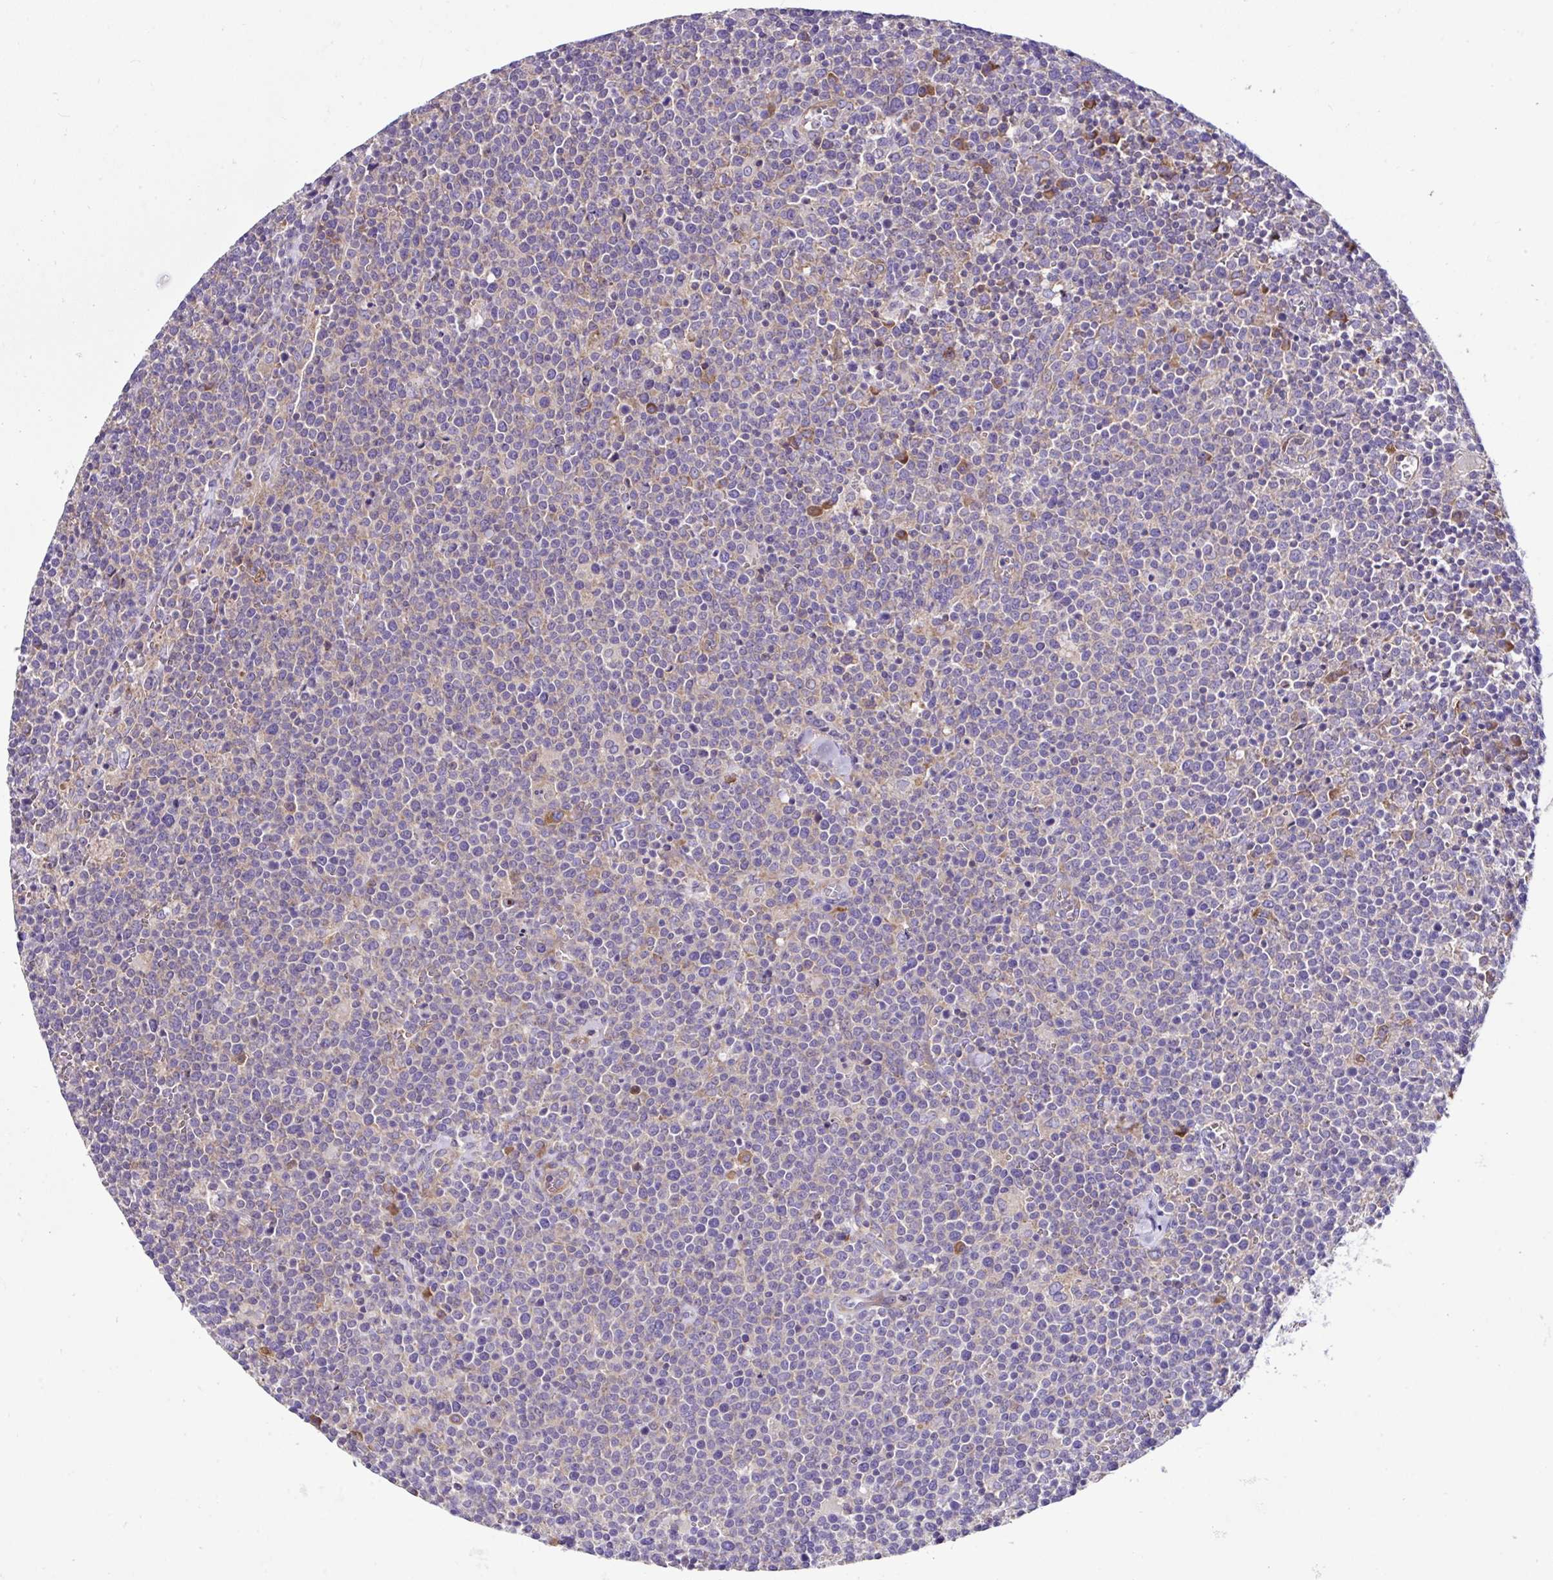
{"staining": {"intensity": "moderate", "quantity": "<25%", "location": "cytoplasmic/membranous"}, "tissue": "lymphoma", "cell_type": "Tumor cells", "image_type": "cancer", "snomed": [{"axis": "morphology", "description": "Malignant lymphoma, non-Hodgkin's type, High grade"}, {"axis": "topography", "description": "Lymph node"}], "caption": "High-magnification brightfield microscopy of malignant lymphoma, non-Hodgkin's type (high-grade) stained with DAB (3,3'-diaminobenzidine) (brown) and counterstained with hematoxylin (blue). tumor cells exhibit moderate cytoplasmic/membranous staining is identified in about<25% of cells.", "gene": "RPL7", "patient": {"sex": "male", "age": 61}}